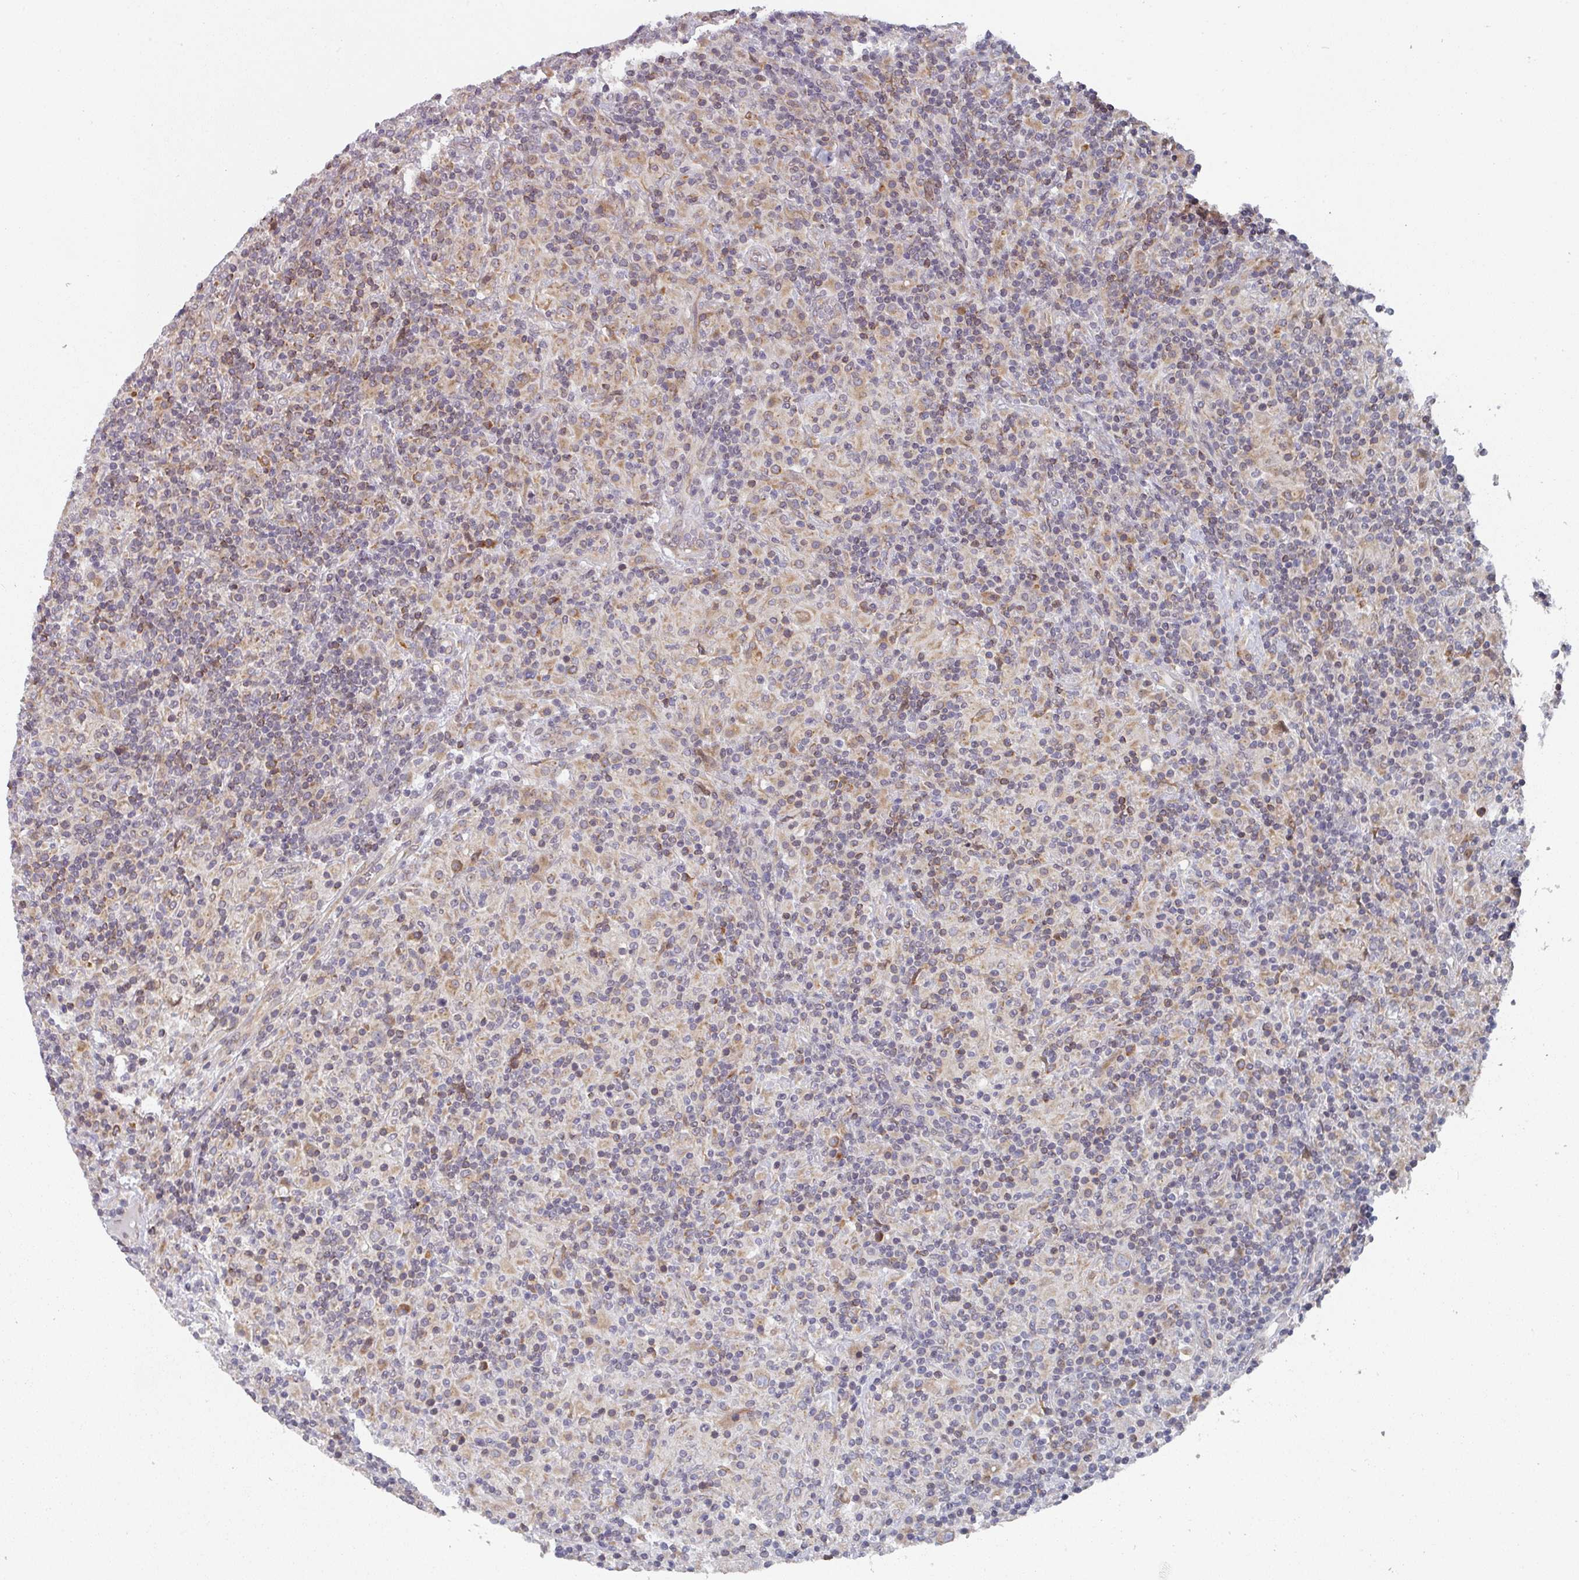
{"staining": {"intensity": "weak", "quantity": "25%-75%", "location": "cytoplasmic/membranous"}, "tissue": "lymphoma", "cell_type": "Tumor cells", "image_type": "cancer", "snomed": [{"axis": "morphology", "description": "Hodgkin's disease, NOS"}, {"axis": "topography", "description": "Lymph node"}], "caption": "Hodgkin's disease tissue exhibits weak cytoplasmic/membranous positivity in approximately 25%-75% of tumor cells", "gene": "TAPT1", "patient": {"sex": "male", "age": 70}}